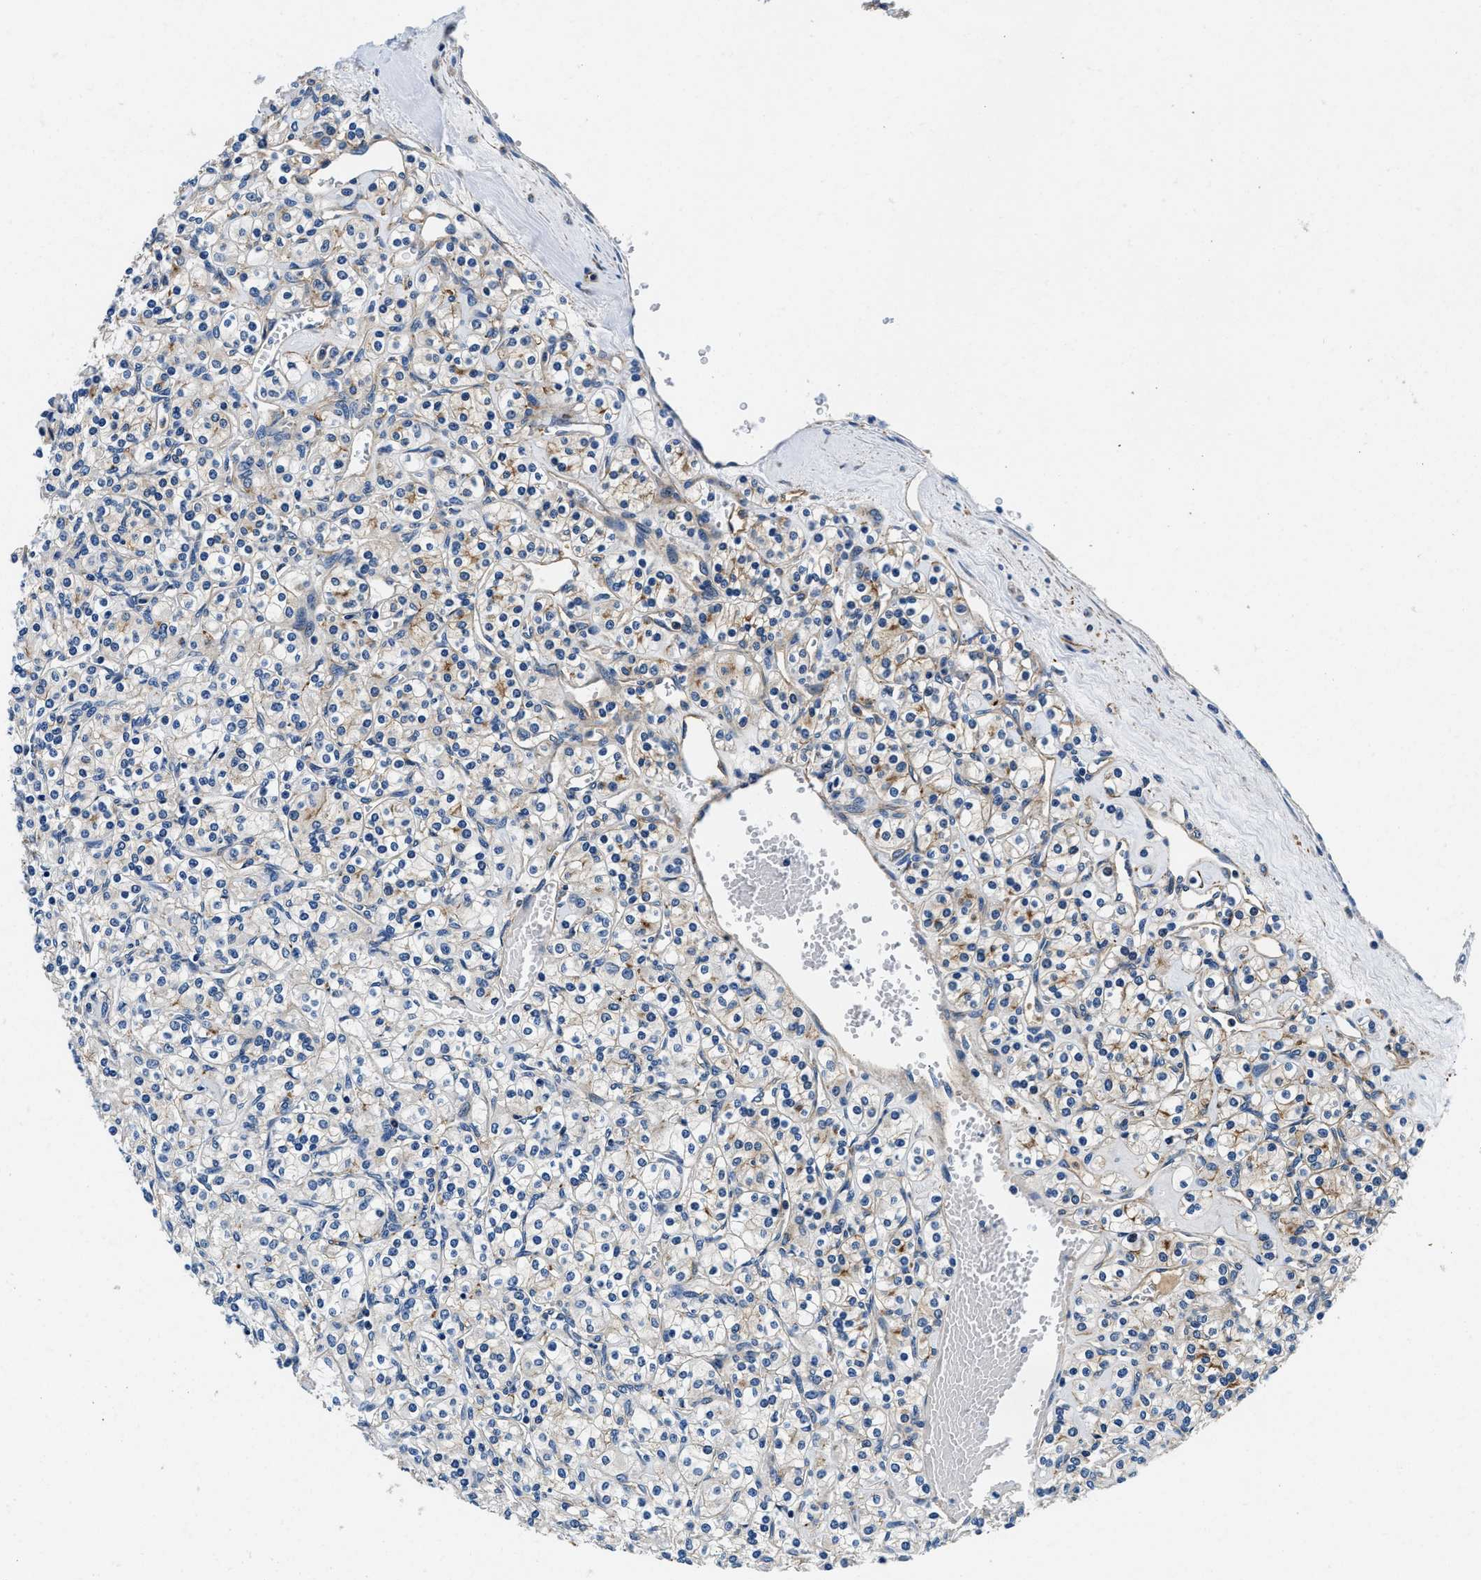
{"staining": {"intensity": "negative", "quantity": "none", "location": "none"}, "tissue": "renal cancer", "cell_type": "Tumor cells", "image_type": "cancer", "snomed": [{"axis": "morphology", "description": "Adenocarcinoma, NOS"}, {"axis": "topography", "description": "Kidney"}], "caption": "A histopathology image of human renal cancer is negative for staining in tumor cells.", "gene": "ZFAND3", "patient": {"sex": "male", "age": 77}}